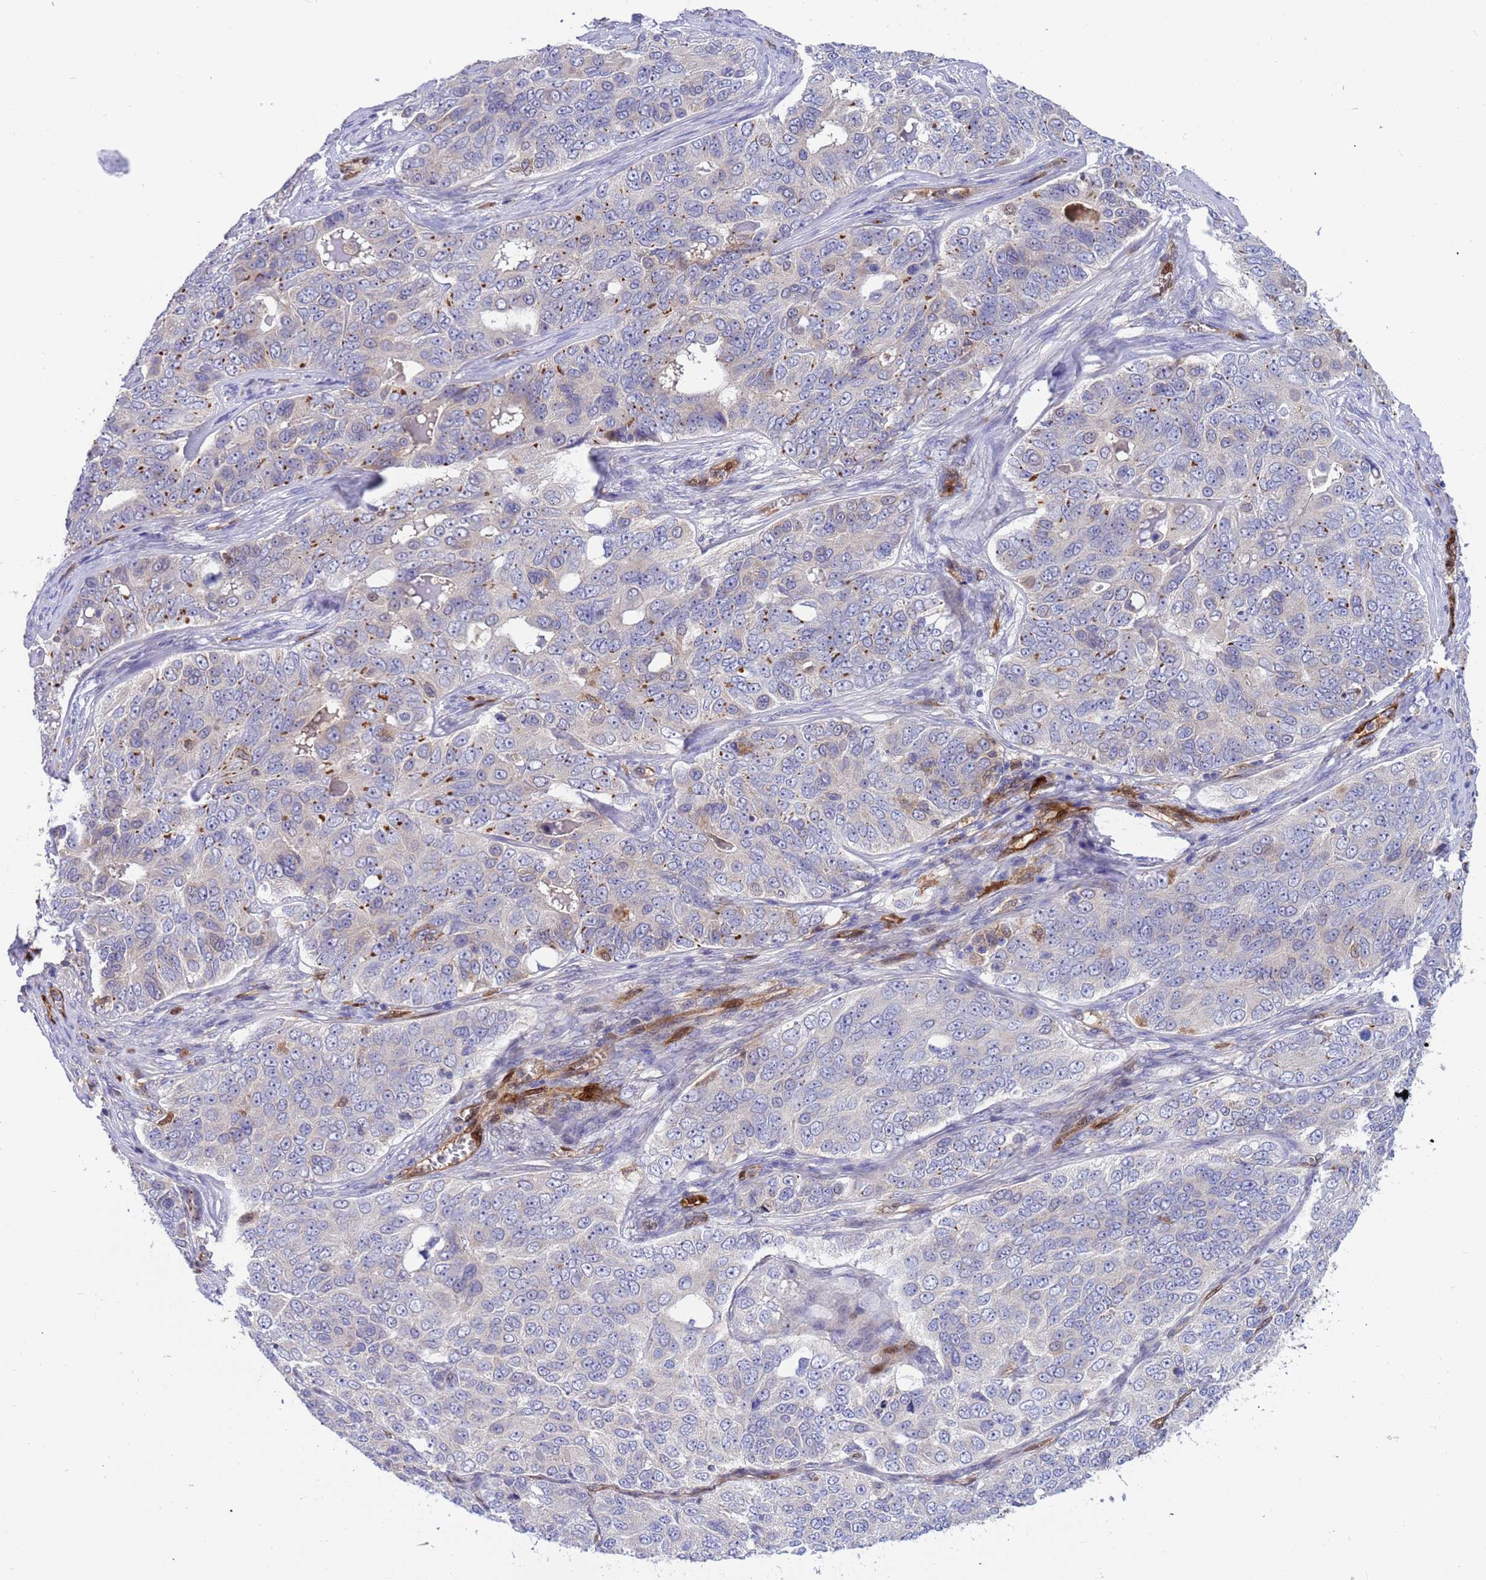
{"staining": {"intensity": "negative", "quantity": "none", "location": "none"}, "tissue": "ovarian cancer", "cell_type": "Tumor cells", "image_type": "cancer", "snomed": [{"axis": "morphology", "description": "Carcinoma, endometroid"}, {"axis": "topography", "description": "Ovary"}], "caption": "Tumor cells are negative for brown protein staining in endometroid carcinoma (ovarian). (DAB (3,3'-diaminobenzidine) IHC visualized using brightfield microscopy, high magnification).", "gene": "FOXRED1", "patient": {"sex": "female", "age": 51}}